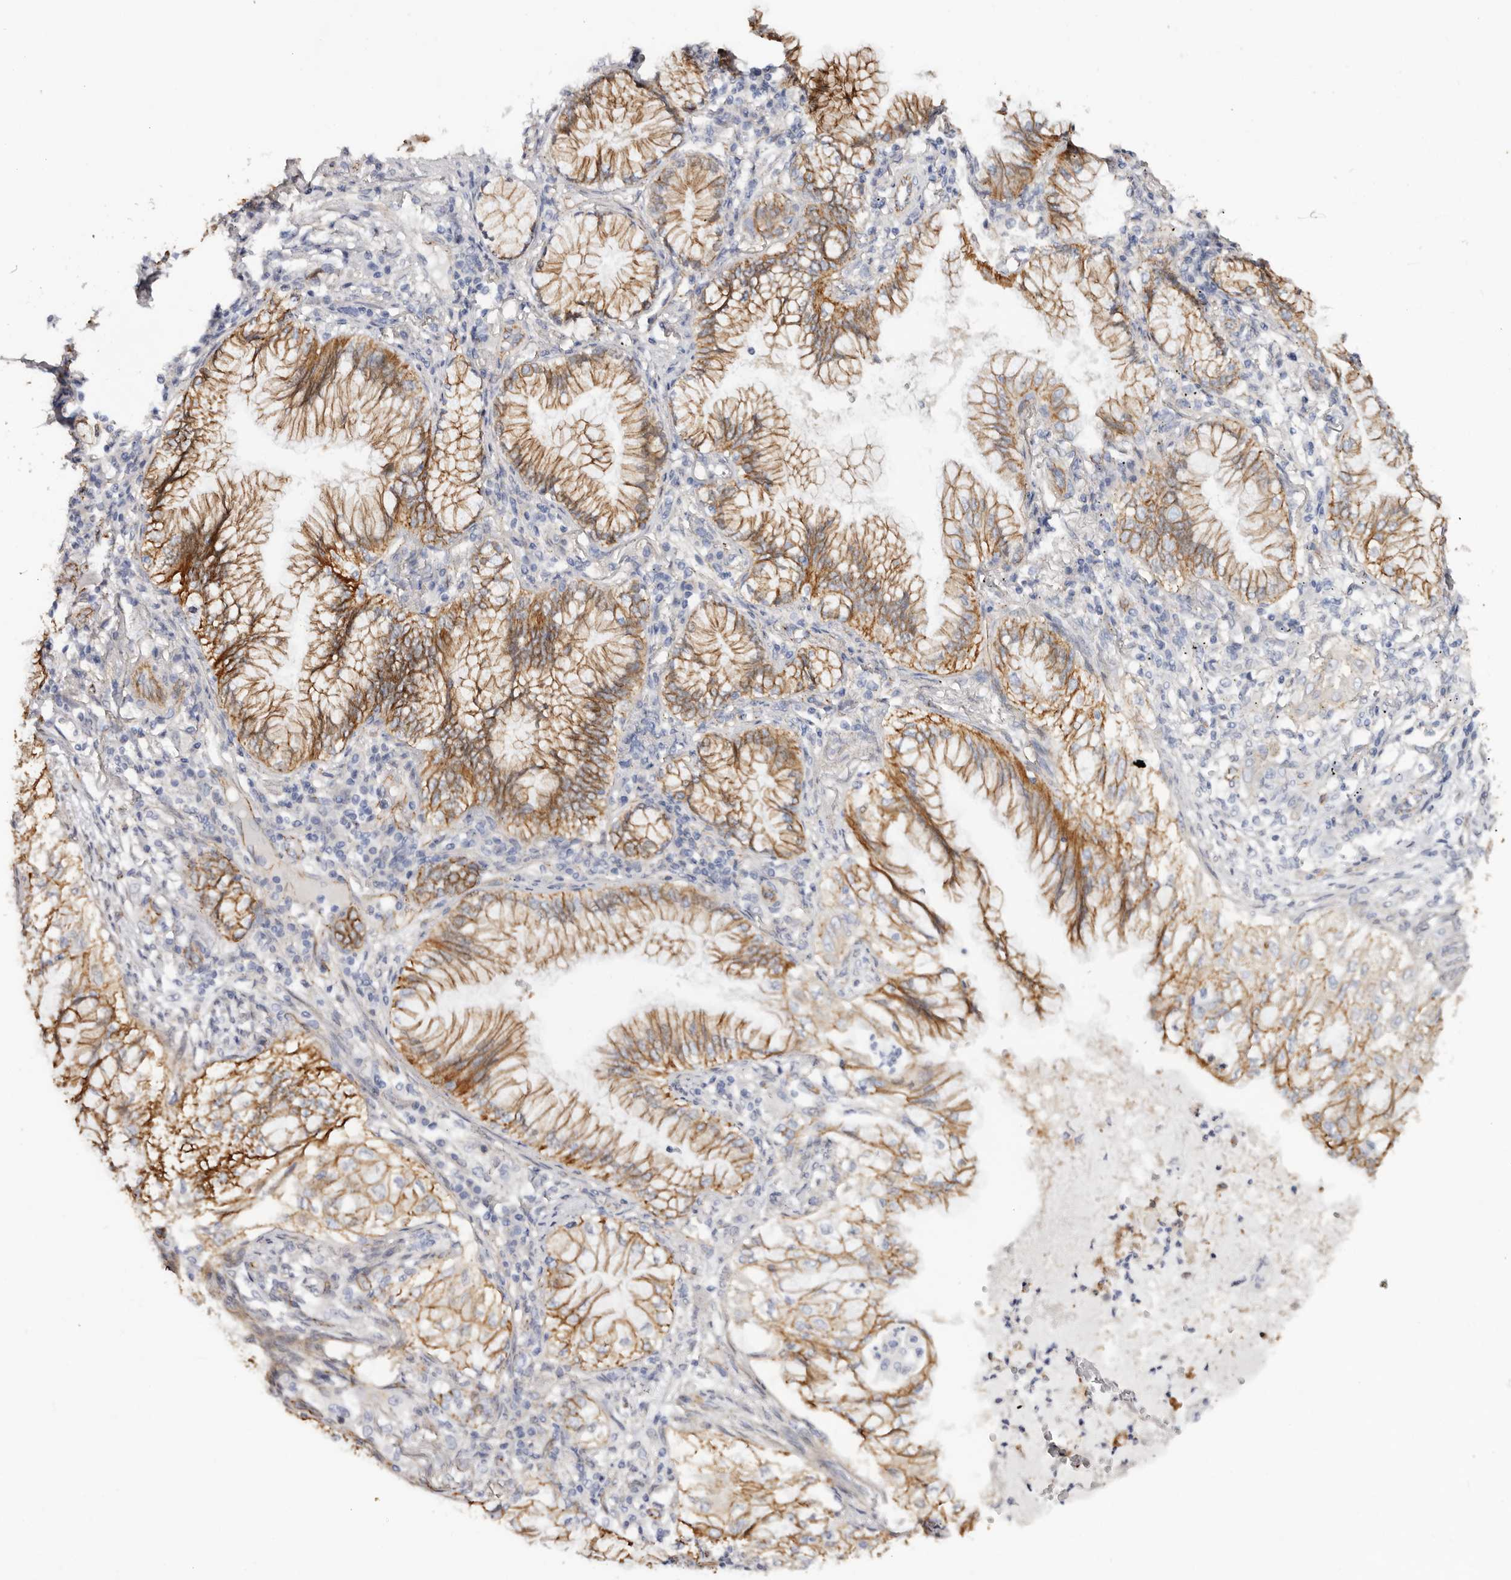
{"staining": {"intensity": "moderate", "quantity": ">75%", "location": "cytoplasmic/membranous"}, "tissue": "lung cancer", "cell_type": "Tumor cells", "image_type": "cancer", "snomed": [{"axis": "morphology", "description": "Adenocarcinoma, NOS"}, {"axis": "topography", "description": "Lung"}], "caption": "Immunohistochemical staining of adenocarcinoma (lung) demonstrates moderate cytoplasmic/membranous protein expression in about >75% of tumor cells.", "gene": "CTNNB1", "patient": {"sex": "female", "age": 70}}